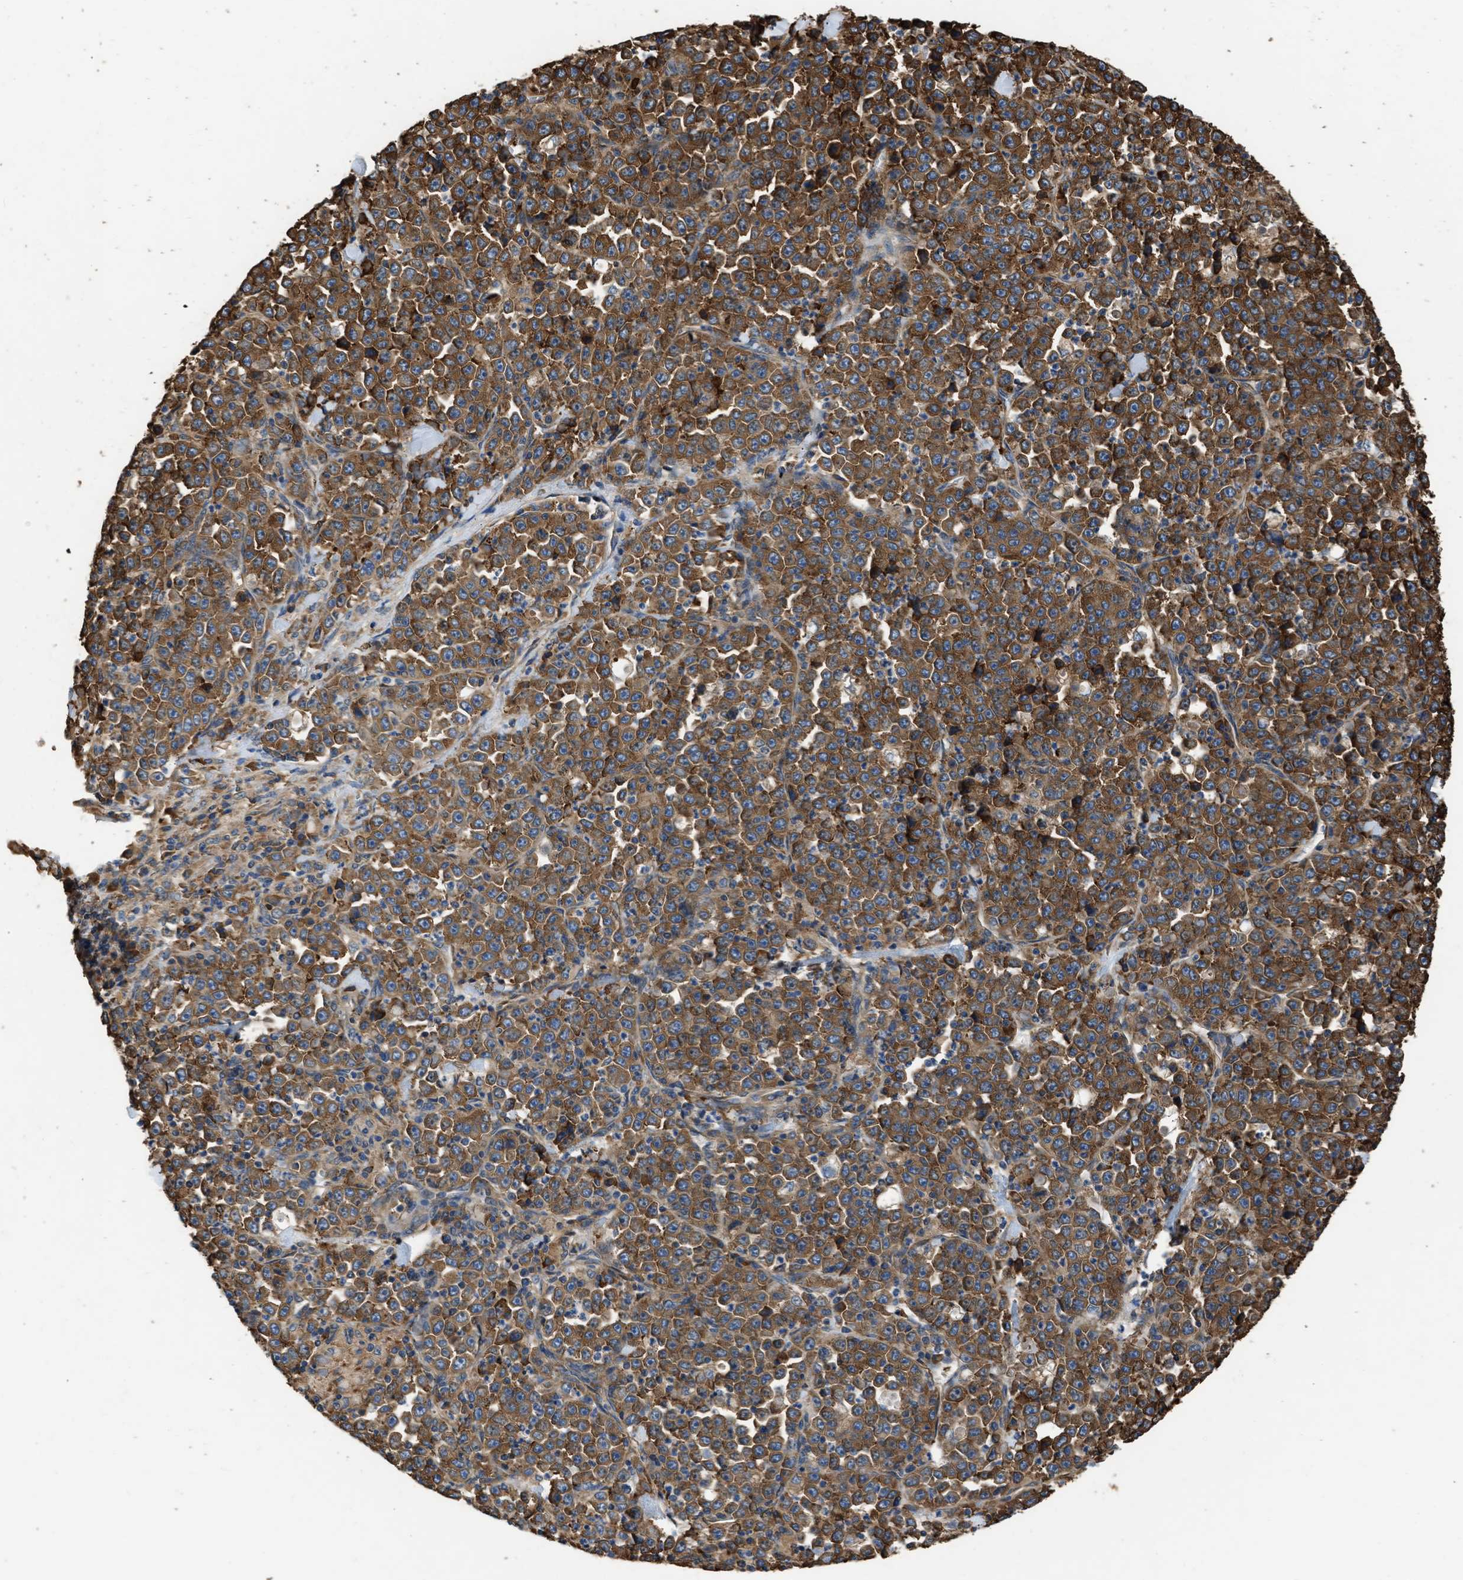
{"staining": {"intensity": "strong", "quantity": ">75%", "location": "cytoplasmic/membranous"}, "tissue": "stomach cancer", "cell_type": "Tumor cells", "image_type": "cancer", "snomed": [{"axis": "morphology", "description": "Normal tissue, NOS"}, {"axis": "morphology", "description": "Adenocarcinoma, NOS"}, {"axis": "topography", "description": "Stomach, upper"}, {"axis": "topography", "description": "Stomach"}], "caption": "Immunohistochemistry staining of stomach cancer (adenocarcinoma), which displays high levels of strong cytoplasmic/membranous positivity in approximately >75% of tumor cells indicating strong cytoplasmic/membranous protein positivity. The staining was performed using DAB (brown) for protein detection and nuclei were counterstained in hematoxylin (blue).", "gene": "SLC36A4", "patient": {"sex": "male", "age": 59}}